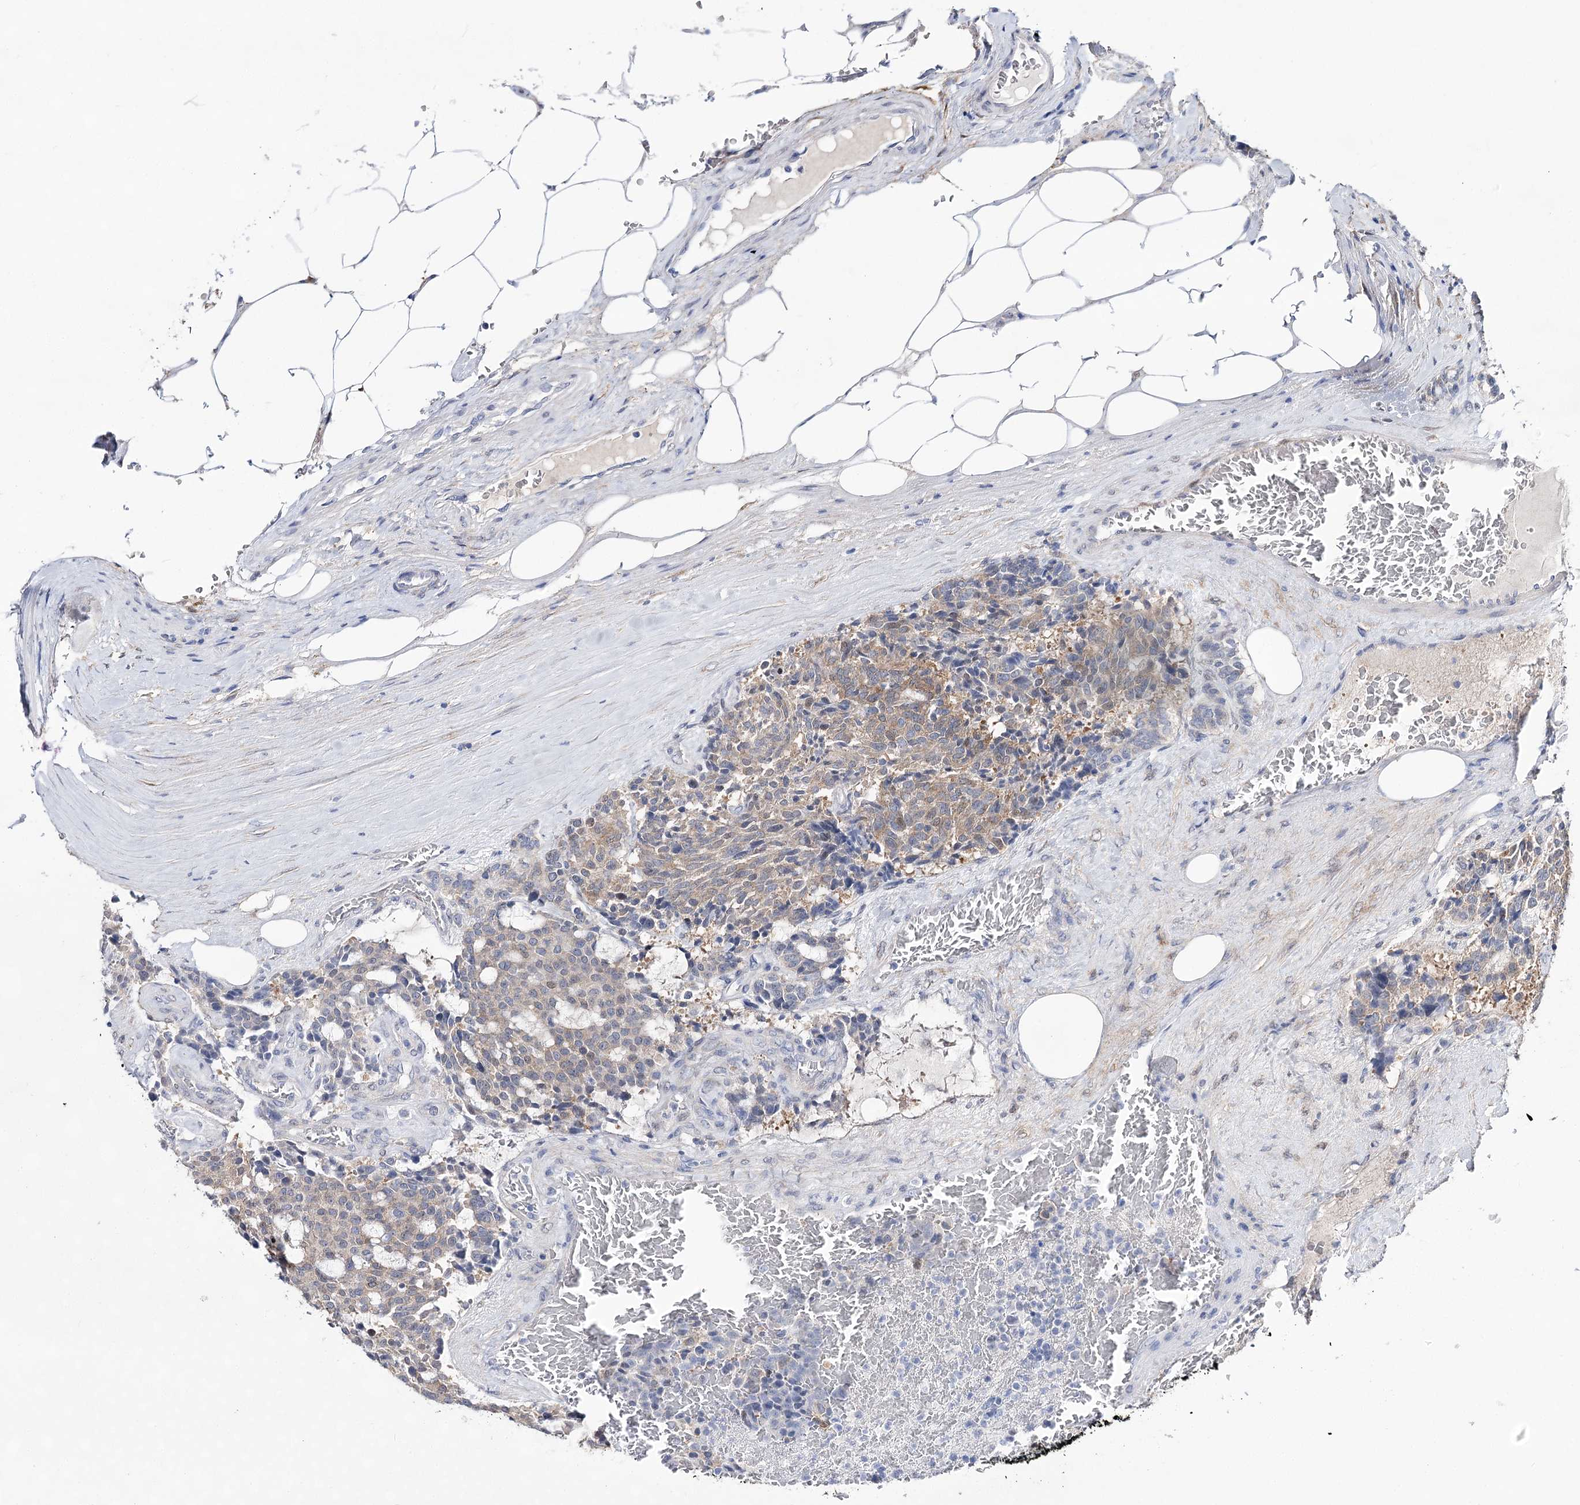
{"staining": {"intensity": "weak", "quantity": "25%-75%", "location": "cytoplasmic/membranous"}, "tissue": "carcinoid", "cell_type": "Tumor cells", "image_type": "cancer", "snomed": [{"axis": "morphology", "description": "Carcinoid, malignant, NOS"}, {"axis": "topography", "description": "Pancreas"}], "caption": "This is an image of immunohistochemistry (IHC) staining of carcinoid, which shows weak staining in the cytoplasmic/membranous of tumor cells.", "gene": "UGDH", "patient": {"sex": "female", "age": 54}}